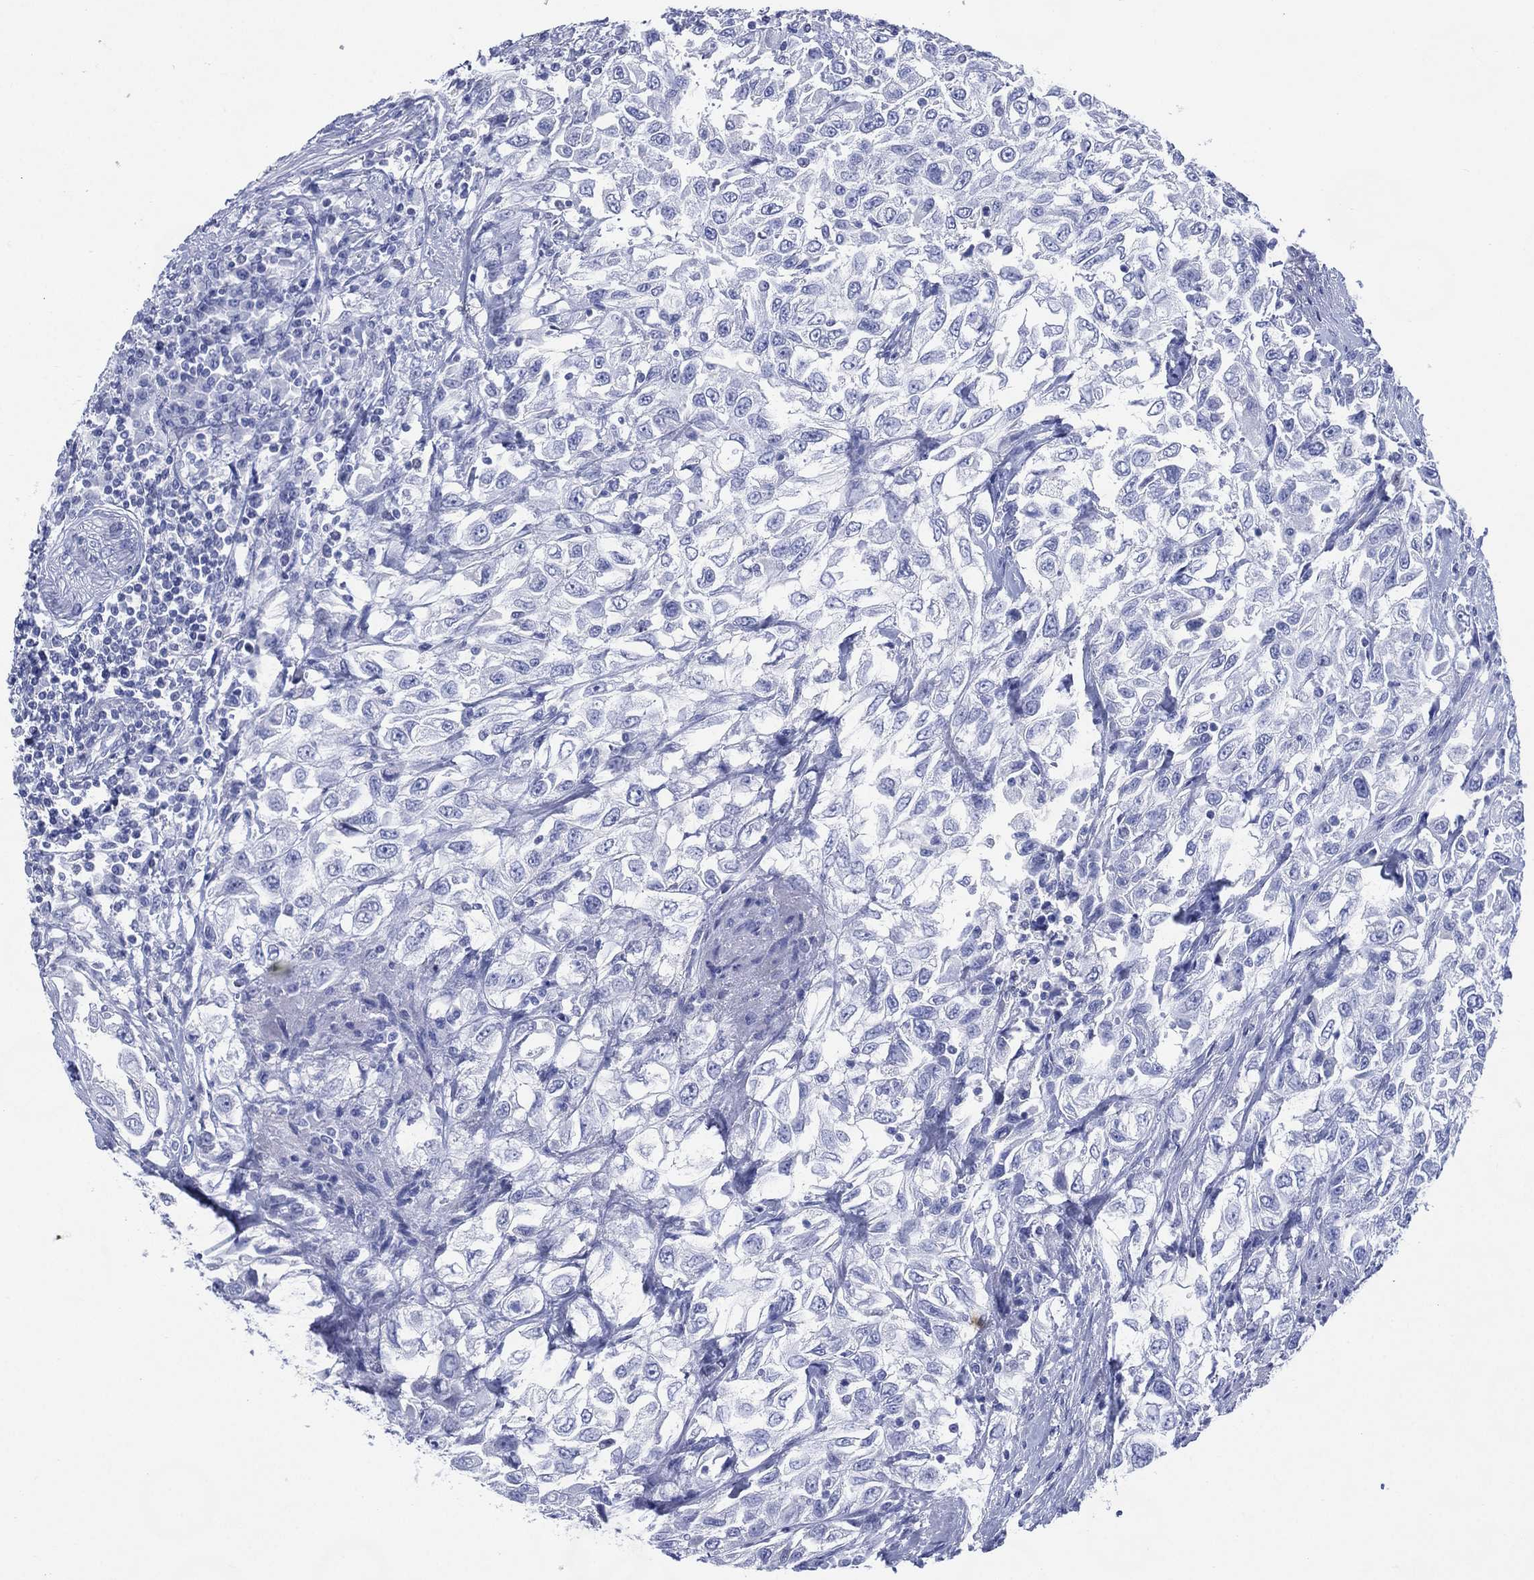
{"staining": {"intensity": "negative", "quantity": "none", "location": "none"}, "tissue": "urothelial cancer", "cell_type": "Tumor cells", "image_type": "cancer", "snomed": [{"axis": "morphology", "description": "Urothelial carcinoma, High grade"}, {"axis": "topography", "description": "Urinary bladder"}], "caption": "High power microscopy image of an immunohistochemistry (IHC) micrograph of urothelial cancer, revealing no significant positivity in tumor cells.", "gene": "TMEM247", "patient": {"sex": "female", "age": 56}}